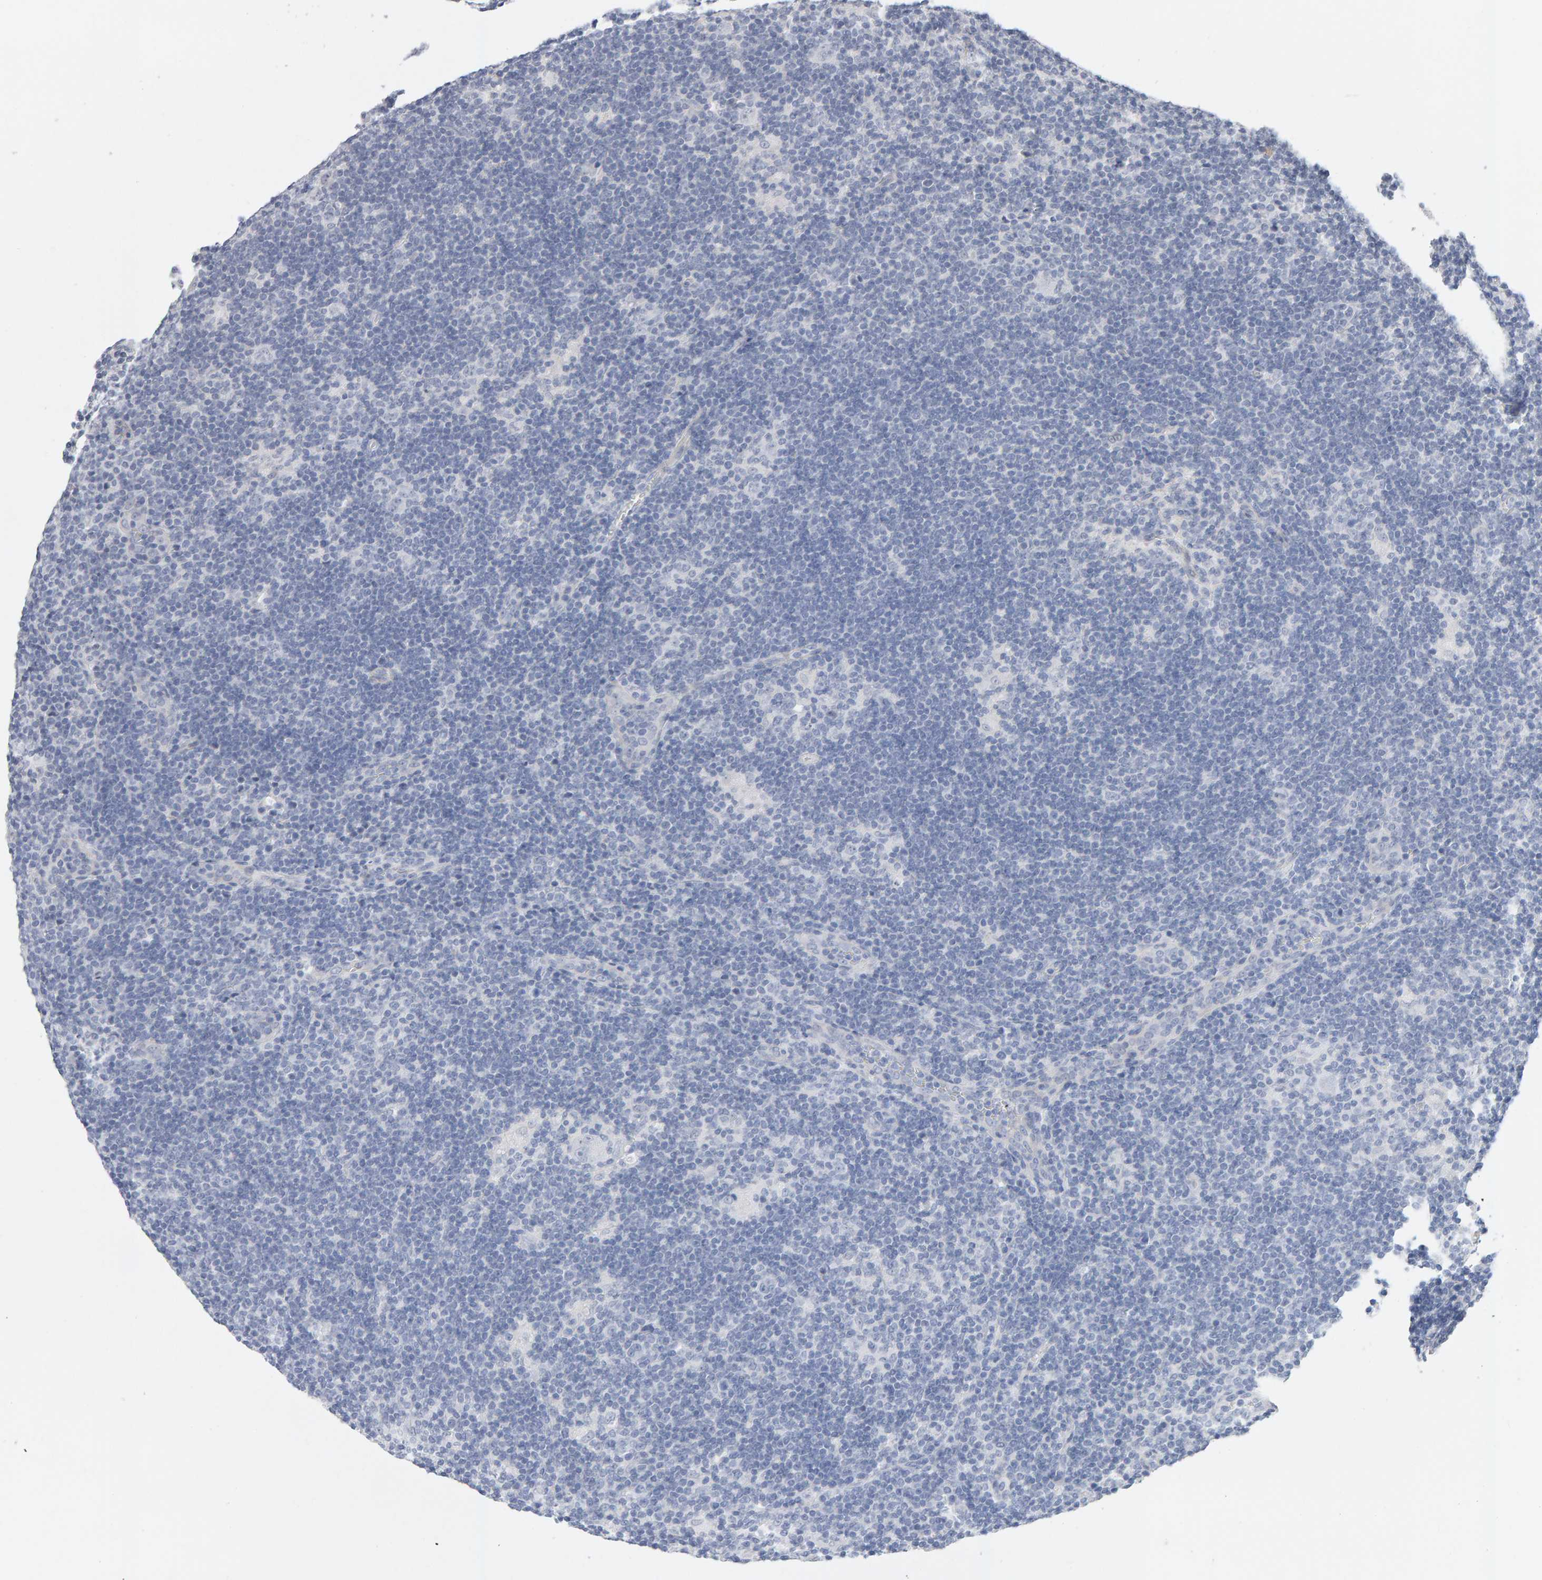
{"staining": {"intensity": "negative", "quantity": "none", "location": "none"}, "tissue": "lymphoma", "cell_type": "Tumor cells", "image_type": "cancer", "snomed": [{"axis": "morphology", "description": "Hodgkin's disease, NOS"}, {"axis": "topography", "description": "Lymph node"}], "caption": "The IHC photomicrograph has no significant positivity in tumor cells of lymphoma tissue. Brightfield microscopy of IHC stained with DAB (3,3'-diaminobenzidine) (brown) and hematoxylin (blue), captured at high magnification.", "gene": "HNF4A", "patient": {"sex": "female", "age": 57}}